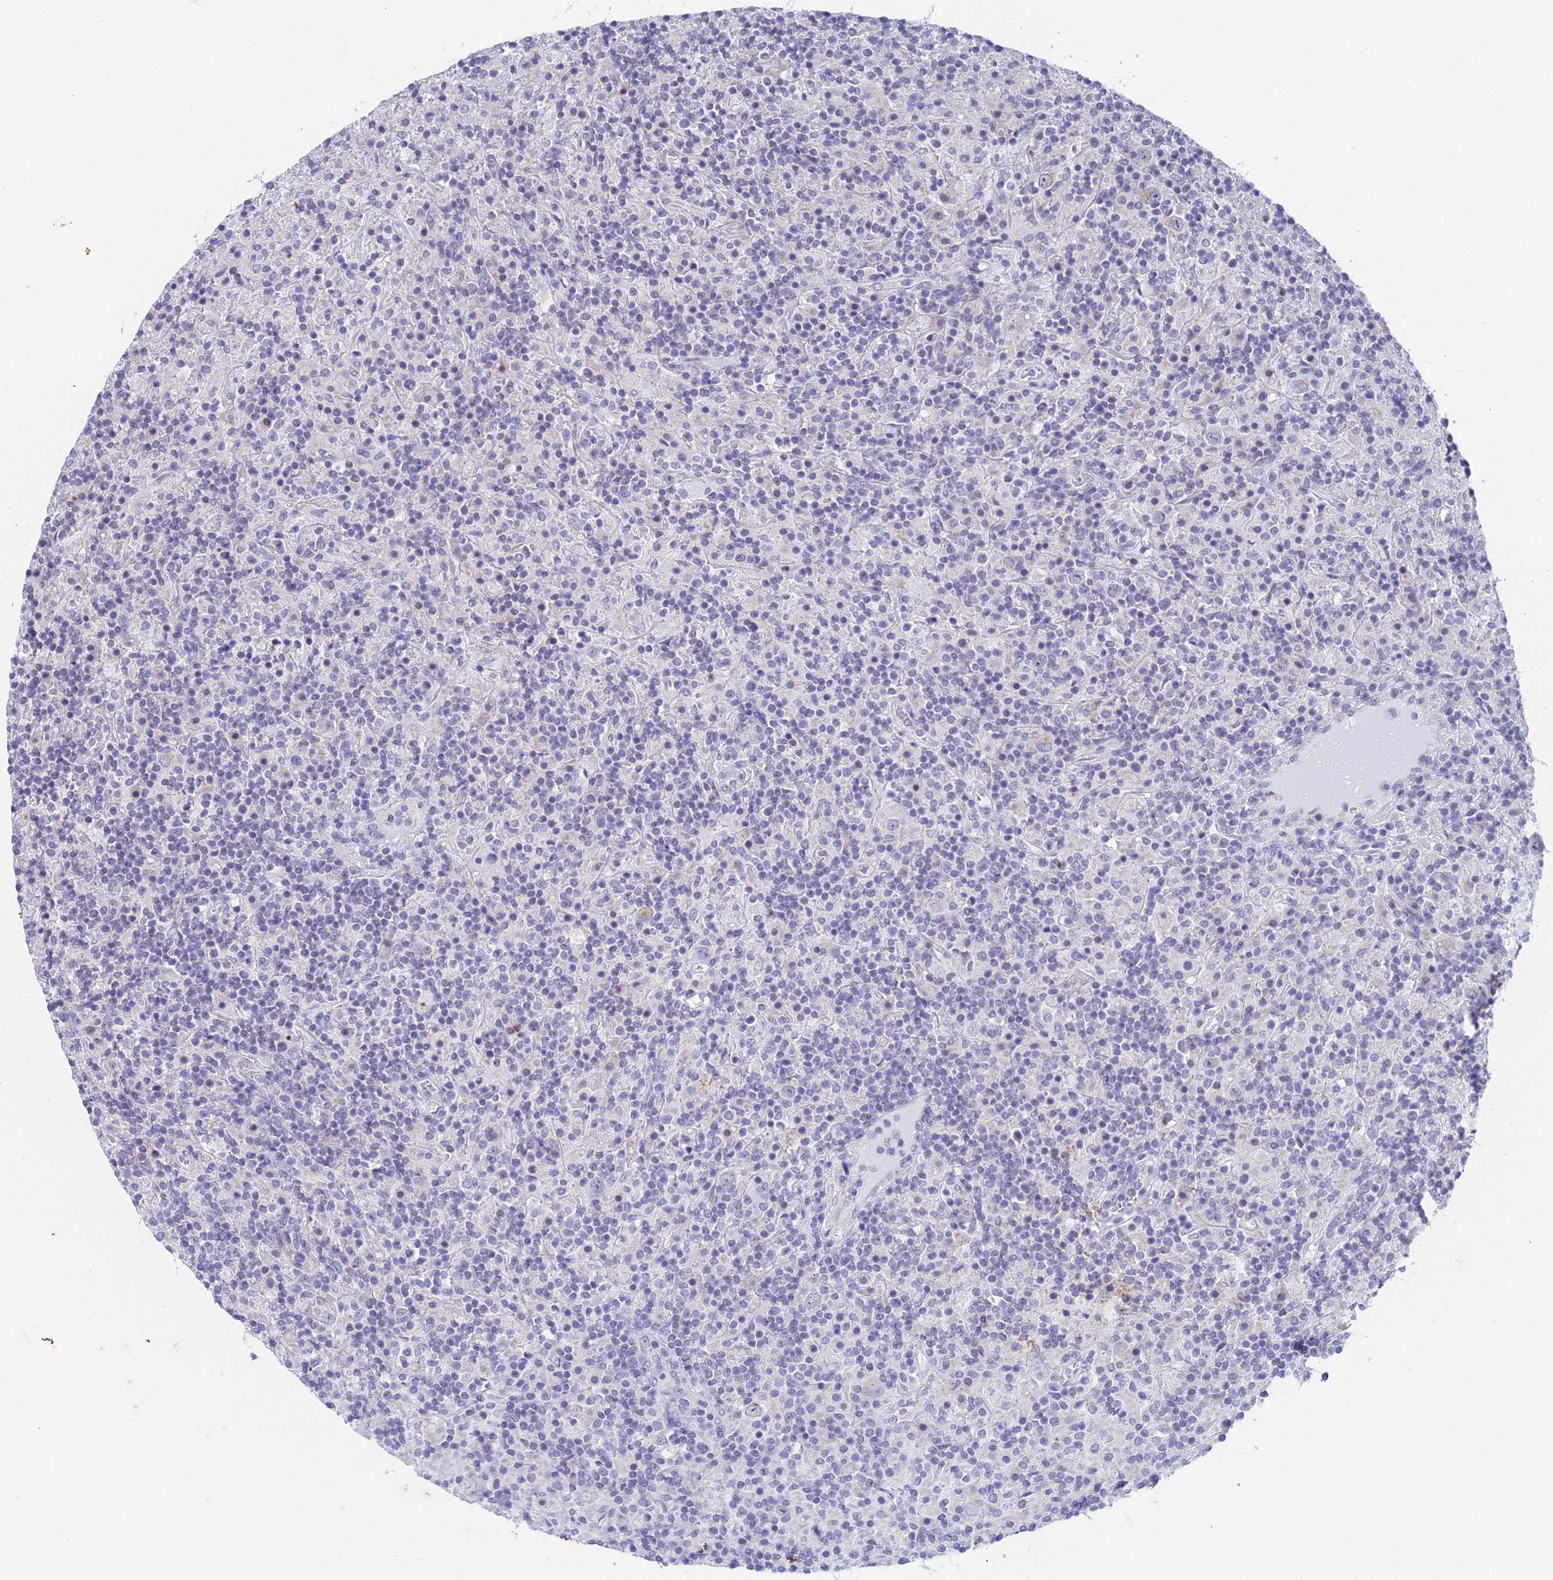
{"staining": {"intensity": "negative", "quantity": "none", "location": "none"}, "tissue": "lymphoma", "cell_type": "Tumor cells", "image_type": "cancer", "snomed": [{"axis": "morphology", "description": "Hodgkin's disease, NOS"}, {"axis": "topography", "description": "Lymph node"}], "caption": "A high-resolution micrograph shows immunohistochemistry (IHC) staining of lymphoma, which reveals no significant expression in tumor cells.", "gene": "EEF2KMT", "patient": {"sex": "male", "age": 70}}